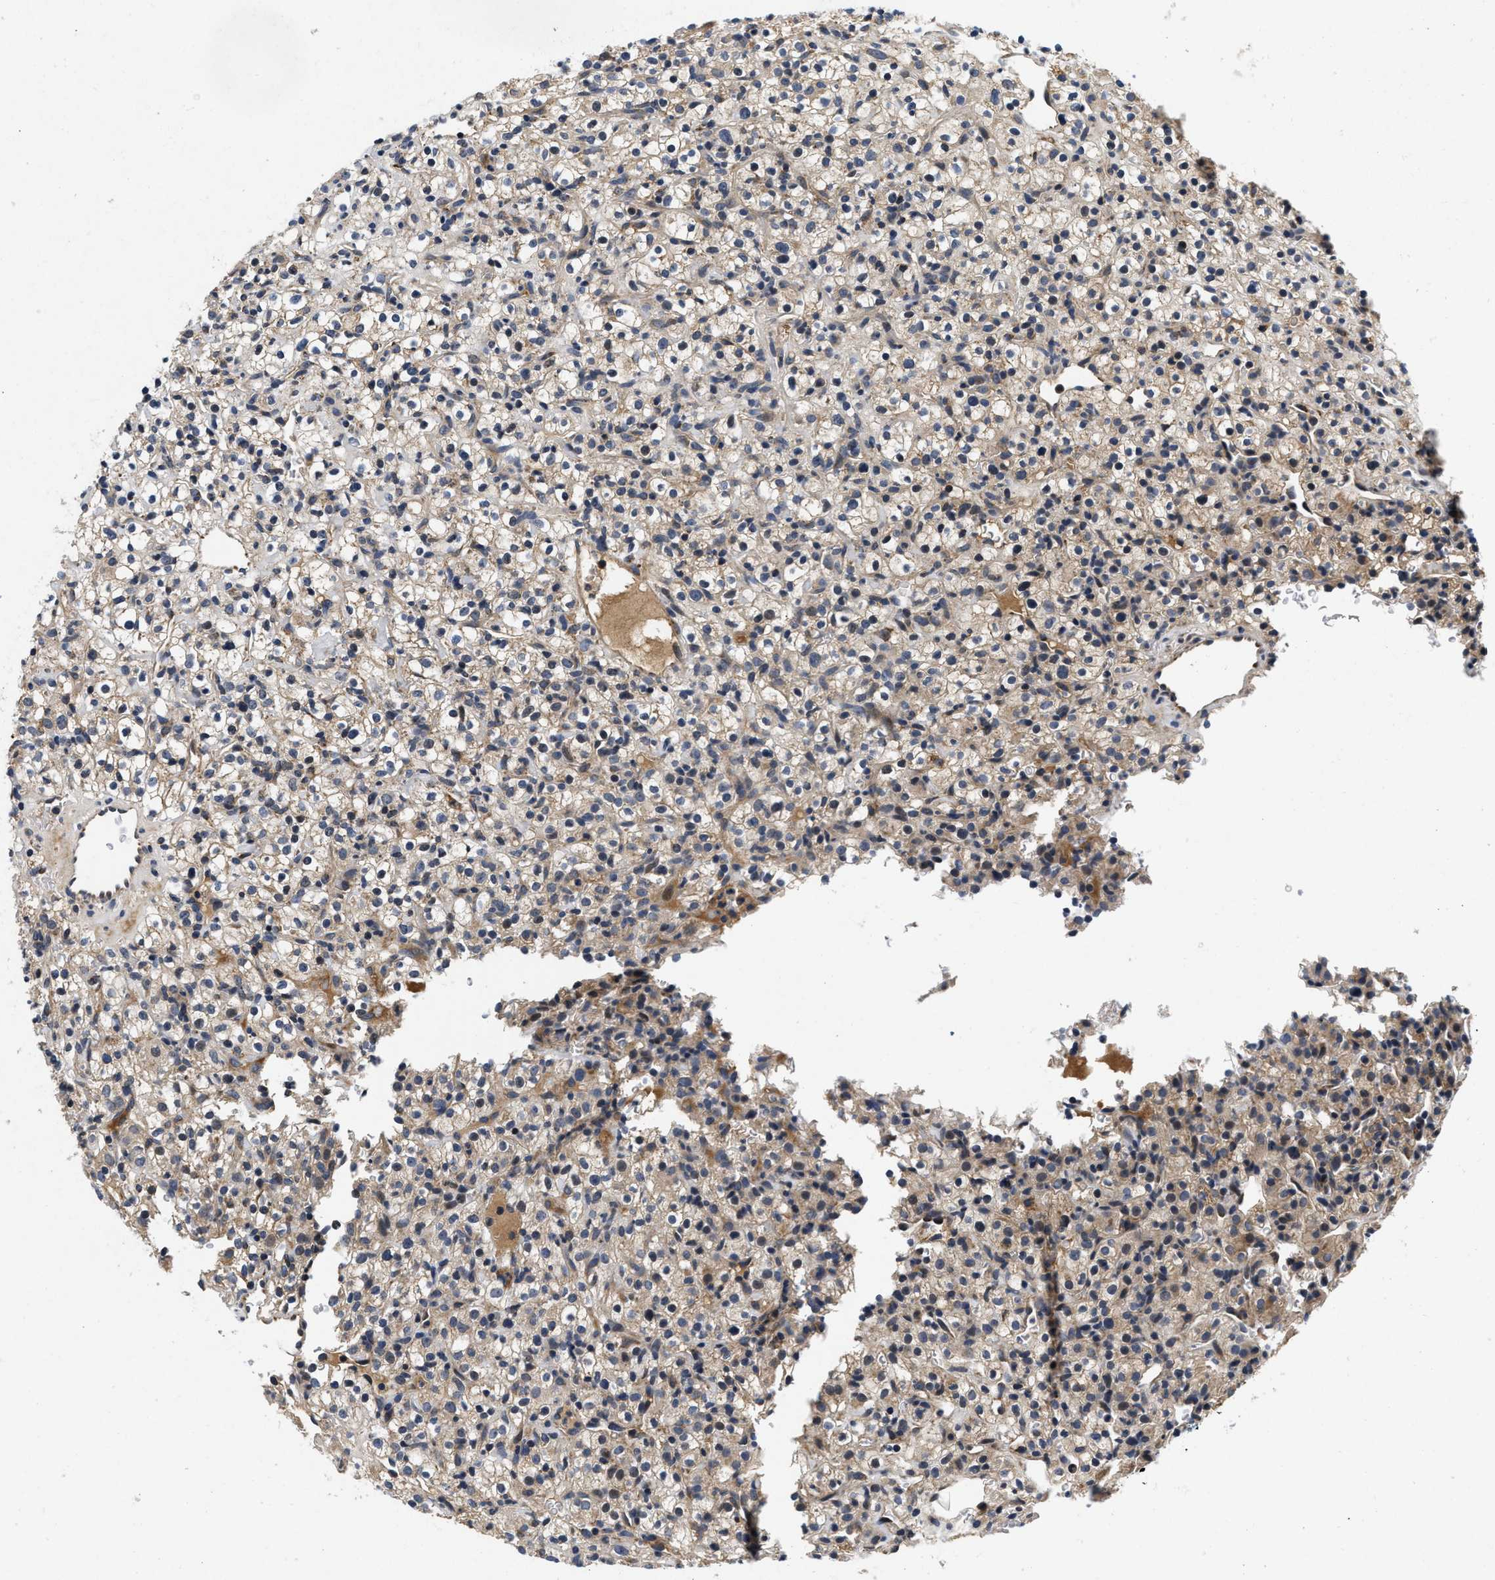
{"staining": {"intensity": "weak", "quantity": ">75%", "location": "cytoplasmic/membranous"}, "tissue": "renal cancer", "cell_type": "Tumor cells", "image_type": "cancer", "snomed": [{"axis": "morphology", "description": "Normal tissue, NOS"}, {"axis": "morphology", "description": "Adenocarcinoma, NOS"}, {"axis": "topography", "description": "Kidney"}], "caption": "Human renal cancer stained for a protein (brown) reveals weak cytoplasmic/membranous positive staining in about >75% of tumor cells.", "gene": "PDP1", "patient": {"sex": "female", "age": 72}}